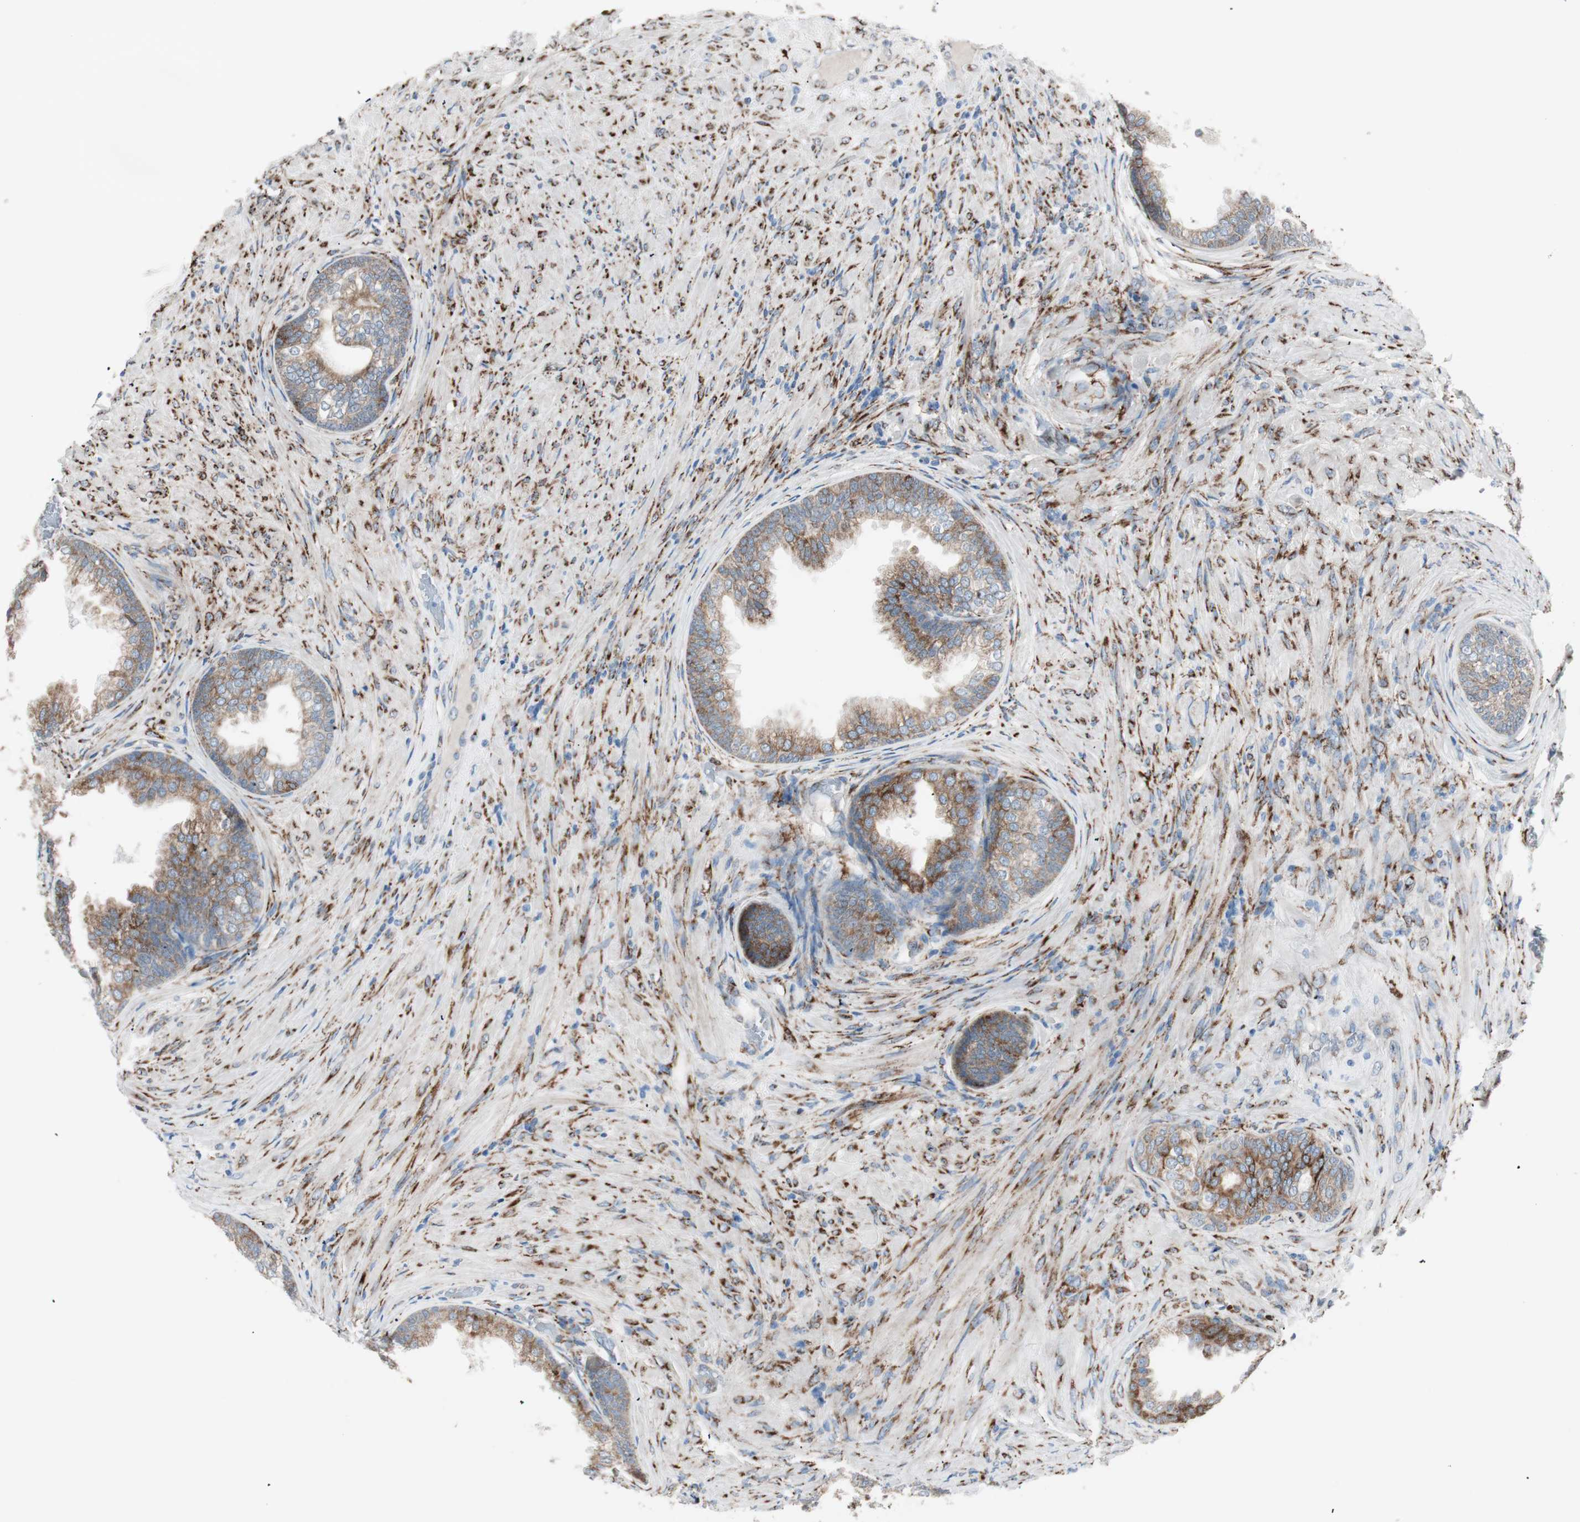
{"staining": {"intensity": "strong", "quantity": ">75%", "location": "cytoplasmic/membranous"}, "tissue": "prostate", "cell_type": "Glandular cells", "image_type": "normal", "snomed": [{"axis": "morphology", "description": "Normal tissue, NOS"}, {"axis": "topography", "description": "Prostate"}], "caption": "A histopathology image of prostate stained for a protein exhibits strong cytoplasmic/membranous brown staining in glandular cells.", "gene": "P4HTM", "patient": {"sex": "male", "age": 76}}